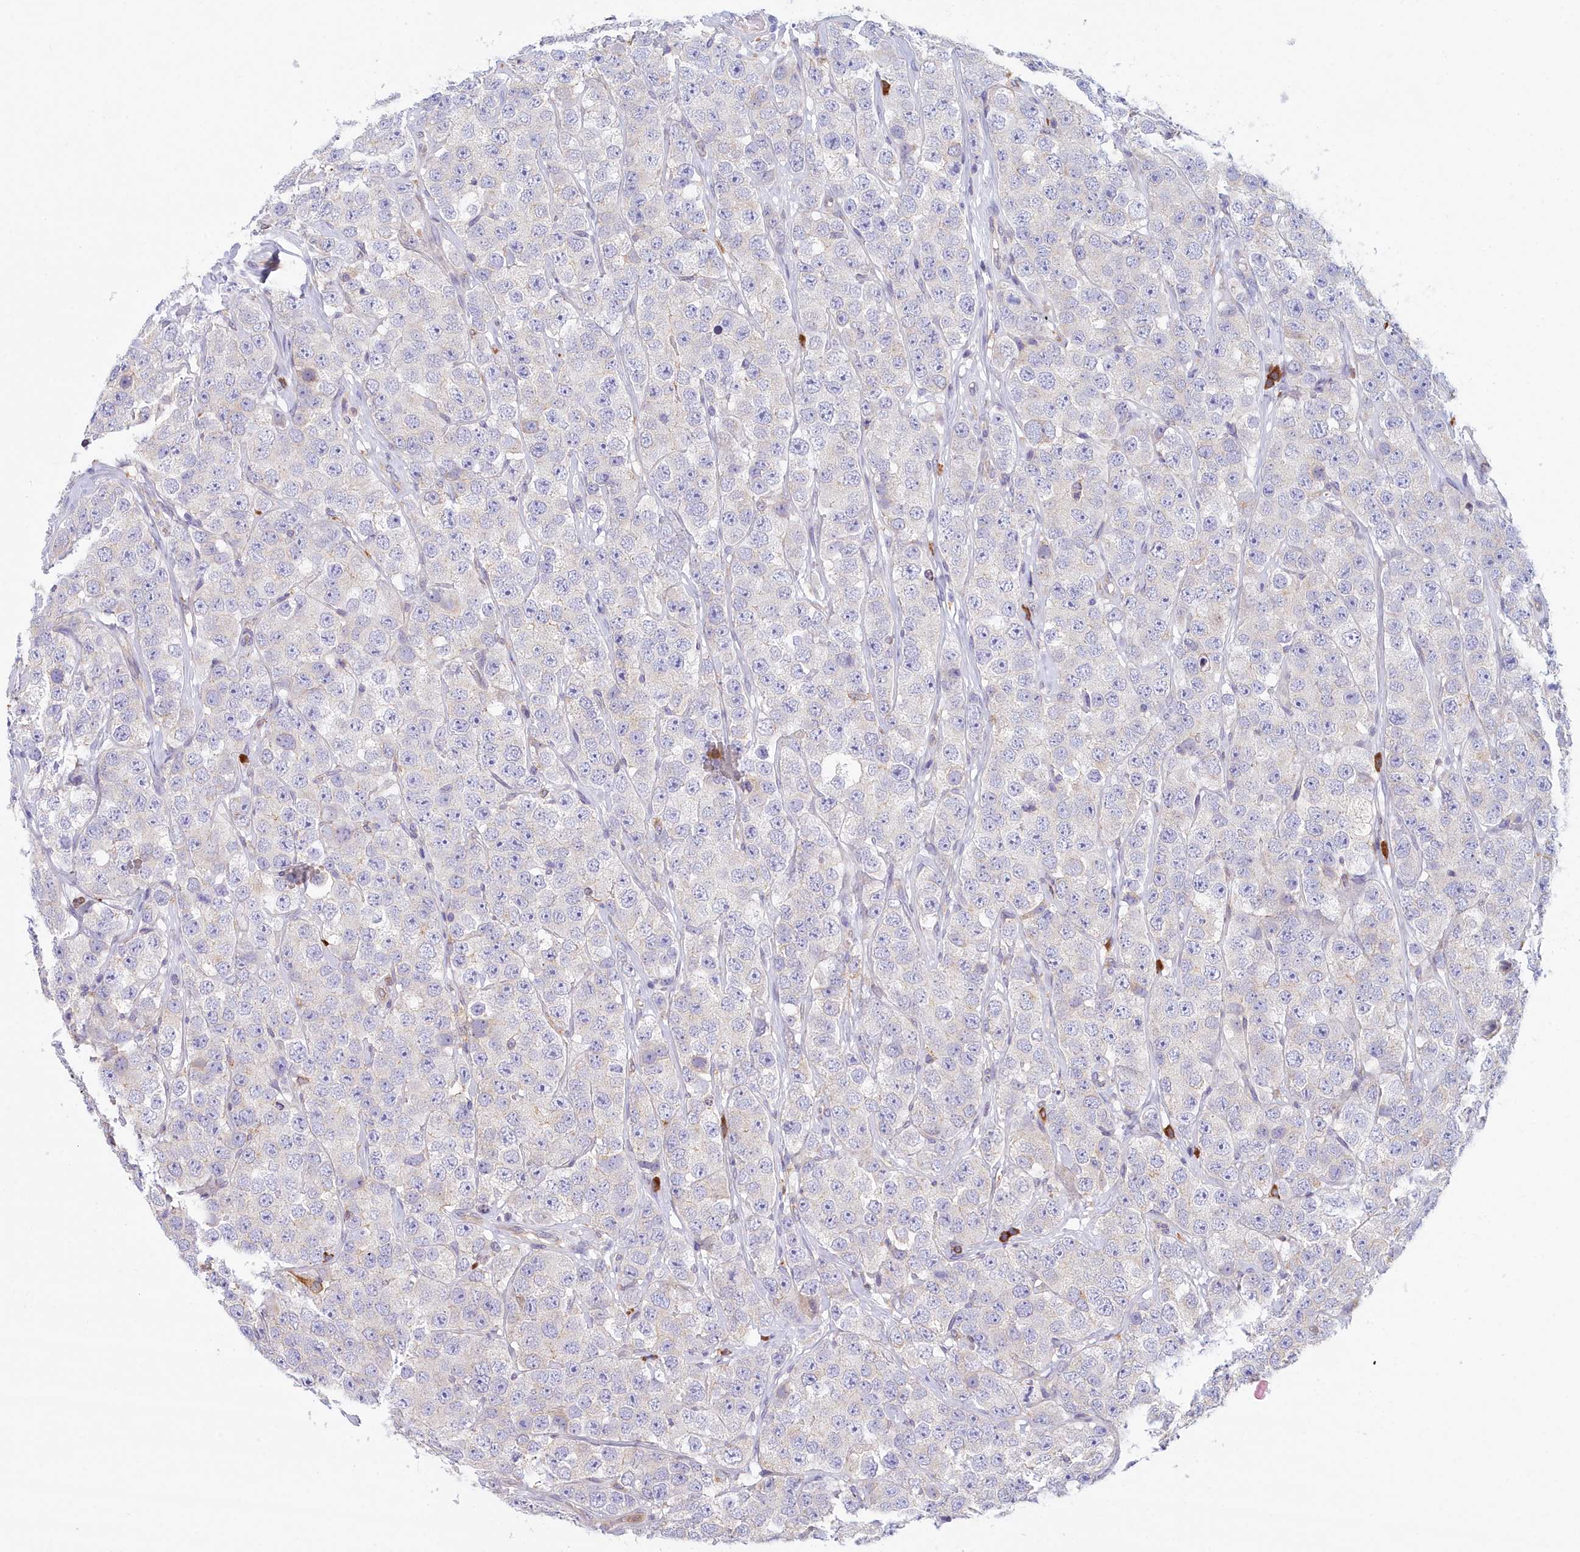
{"staining": {"intensity": "negative", "quantity": "none", "location": "none"}, "tissue": "testis cancer", "cell_type": "Tumor cells", "image_type": "cancer", "snomed": [{"axis": "morphology", "description": "Seminoma, NOS"}, {"axis": "topography", "description": "Testis"}], "caption": "The micrograph exhibits no significant positivity in tumor cells of seminoma (testis). (Brightfield microscopy of DAB (3,3'-diaminobenzidine) immunohistochemistry at high magnification).", "gene": "HM13", "patient": {"sex": "male", "age": 28}}